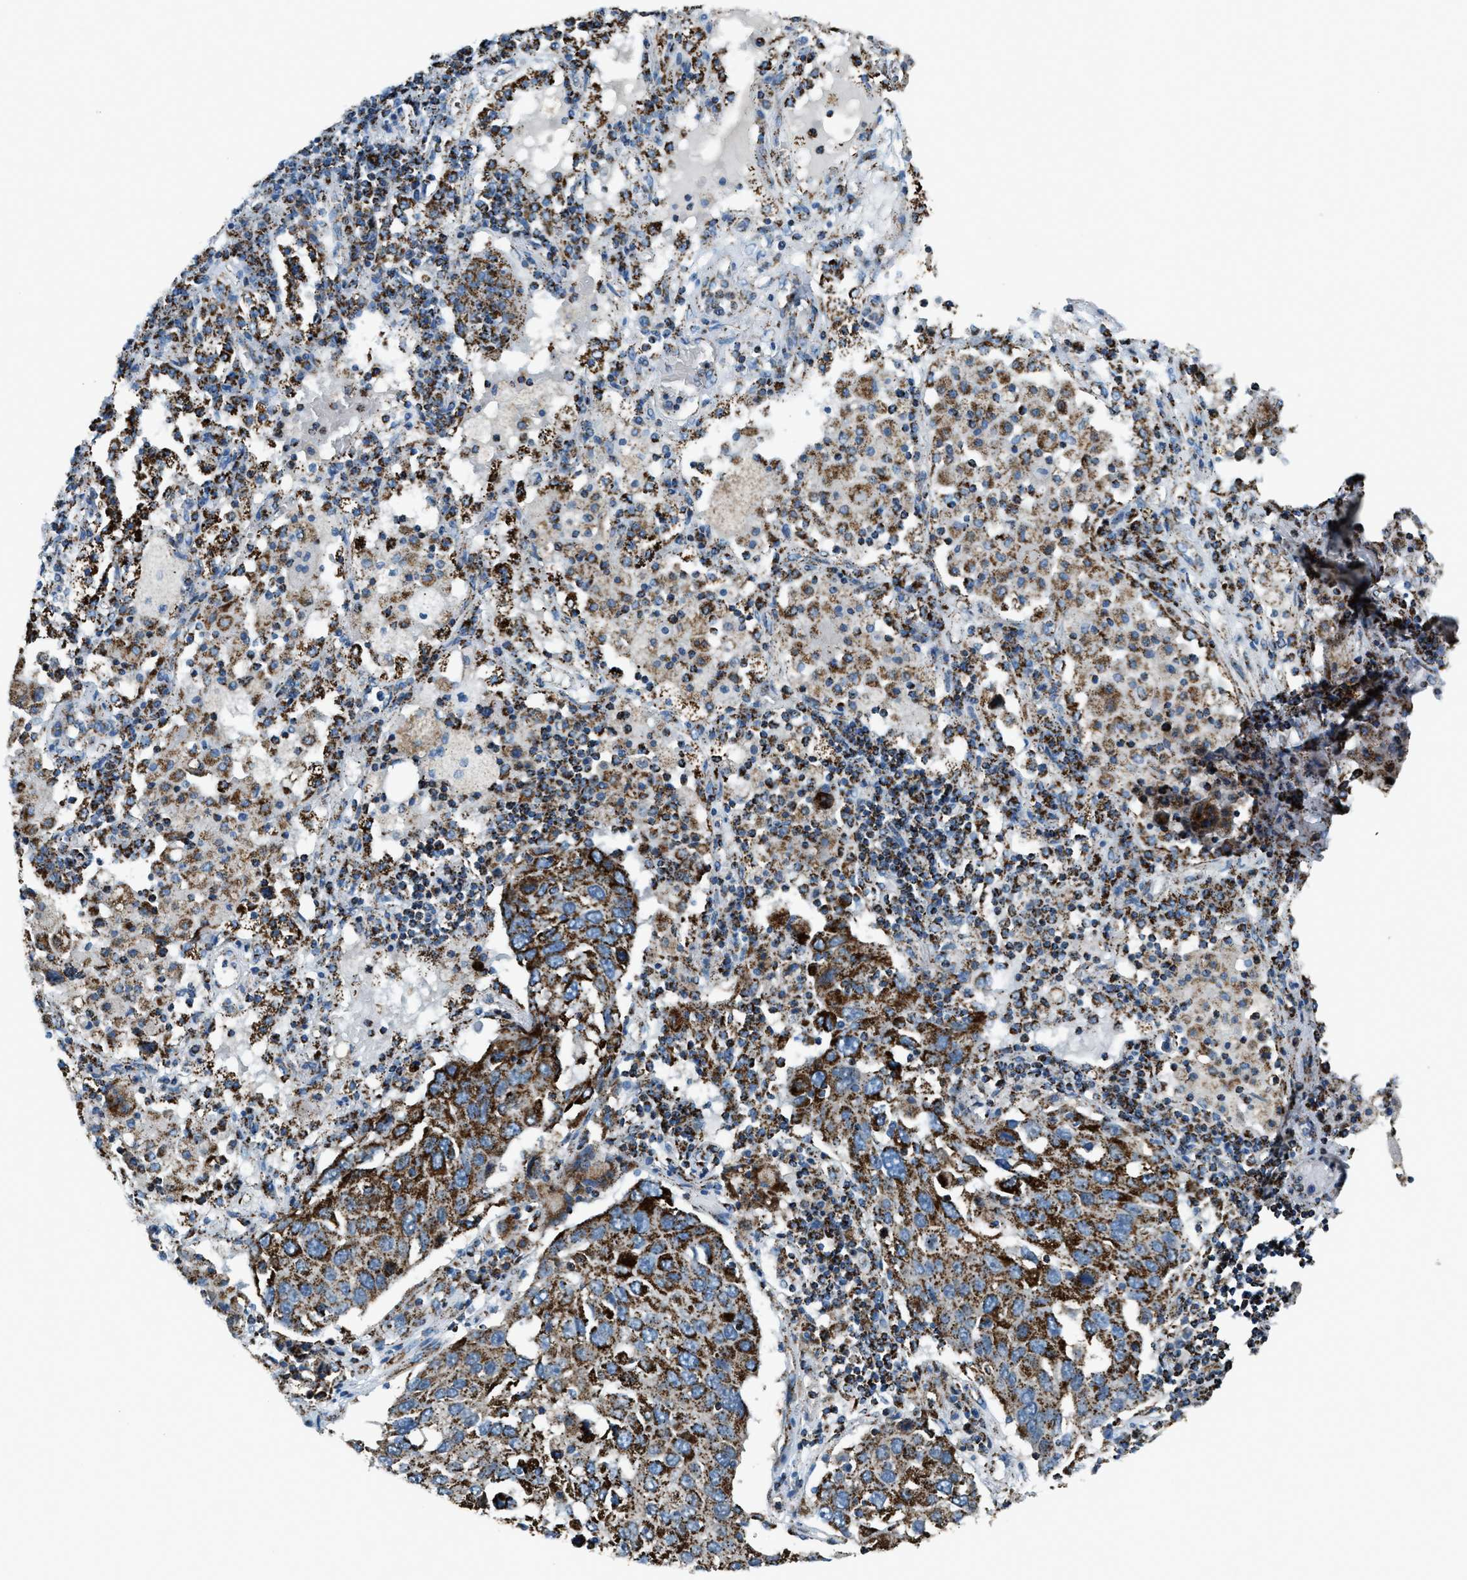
{"staining": {"intensity": "strong", "quantity": ">75%", "location": "cytoplasmic/membranous"}, "tissue": "lung cancer", "cell_type": "Tumor cells", "image_type": "cancer", "snomed": [{"axis": "morphology", "description": "Squamous cell carcinoma, NOS"}, {"axis": "topography", "description": "Lung"}], "caption": "Strong cytoplasmic/membranous protein staining is present in about >75% of tumor cells in lung cancer. The staining is performed using DAB (3,3'-diaminobenzidine) brown chromogen to label protein expression. The nuclei are counter-stained blue using hematoxylin.", "gene": "MDH2", "patient": {"sex": "male", "age": 65}}